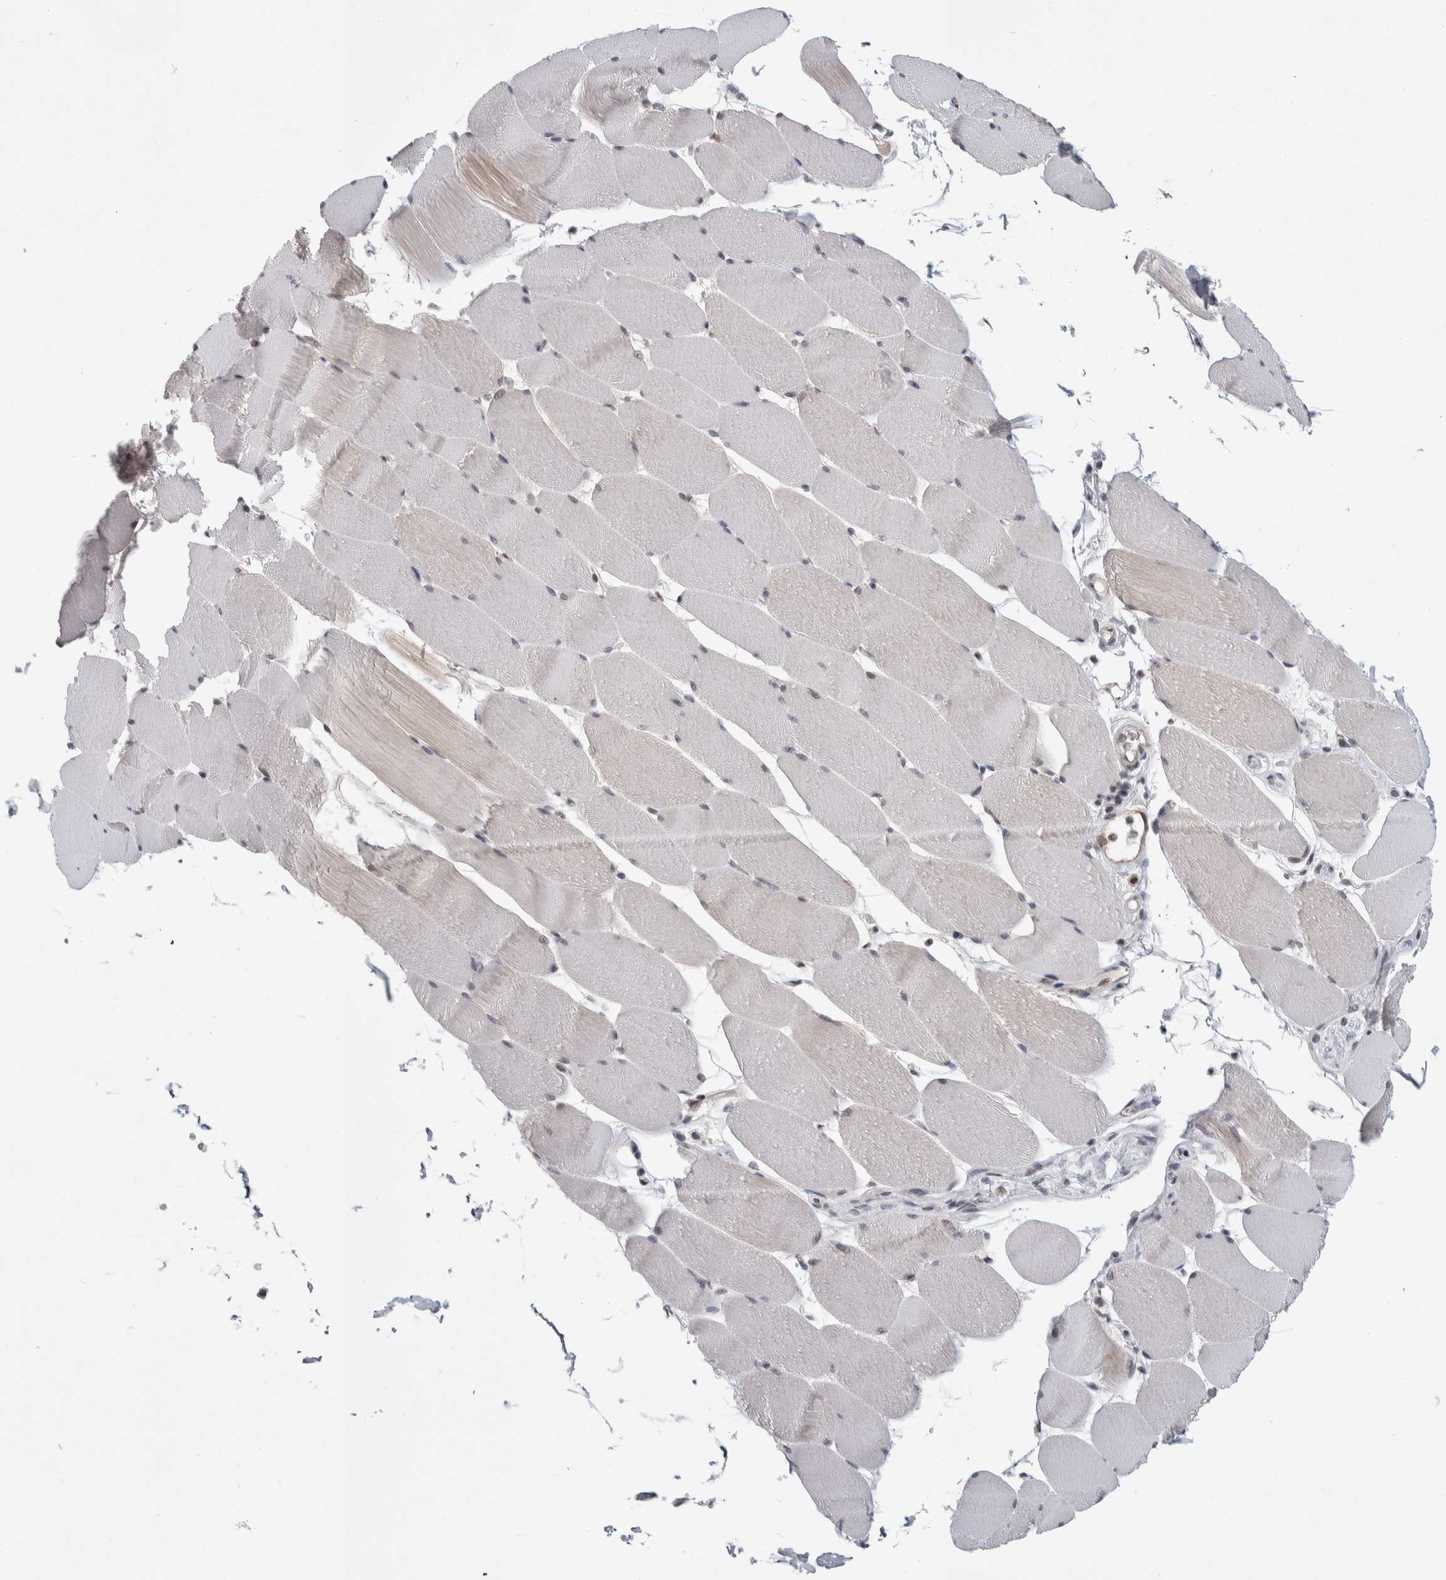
{"staining": {"intensity": "weak", "quantity": "<25%", "location": "nuclear"}, "tissue": "skeletal muscle", "cell_type": "Myocytes", "image_type": "normal", "snomed": [{"axis": "morphology", "description": "Normal tissue, NOS"}, {"axis": "topography", "description": "Skeletal muscle"}], "caption": "Photomicrograph shows no significant protein staining in myocytes of unremarkable skeletal muscle.", "gene": "ZSCAN21", "patient": {"sex": "male", "age": 62}}